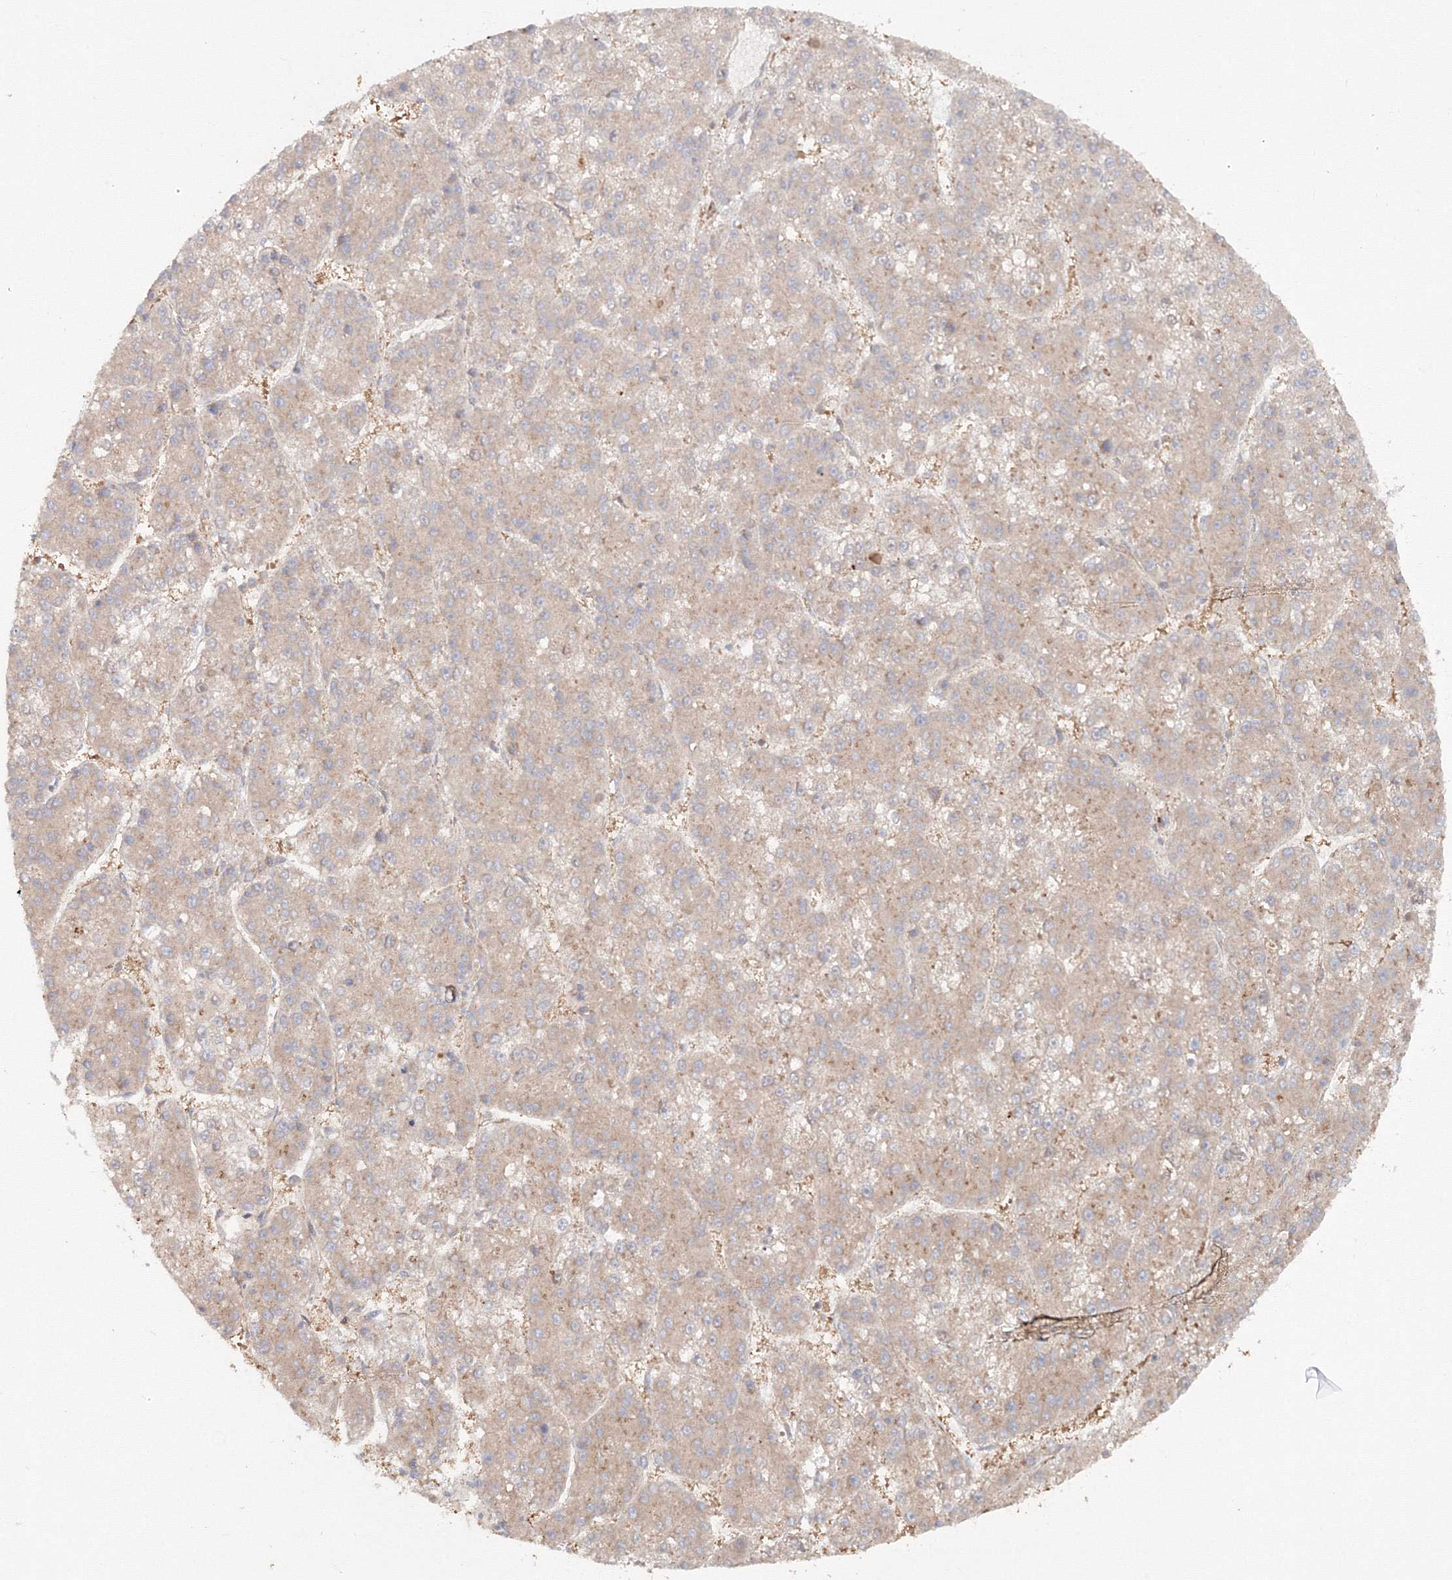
{"staining": {"intensity": "weak", "quantity": "25%-75%", "location": "cytoplasmic/membranous"}, "tissue": "liver cancer", "cell_type": "Tumor cells", "image_type": "cancer", "snomed": [{"axis": "morphology", "description": "Carcinoma, Hepatocellular, NOS"}, {"axis": "topography", "description": "Liver"}], "caption": "Liver hepatocellular carcinoma stained with a brown dye displays weak cytoplasmic/membranous positive positivity in approximately 25%-75% of tumor cells.", "gene": "EXOC1", "patient": {"sex": "female", "age": 73}}